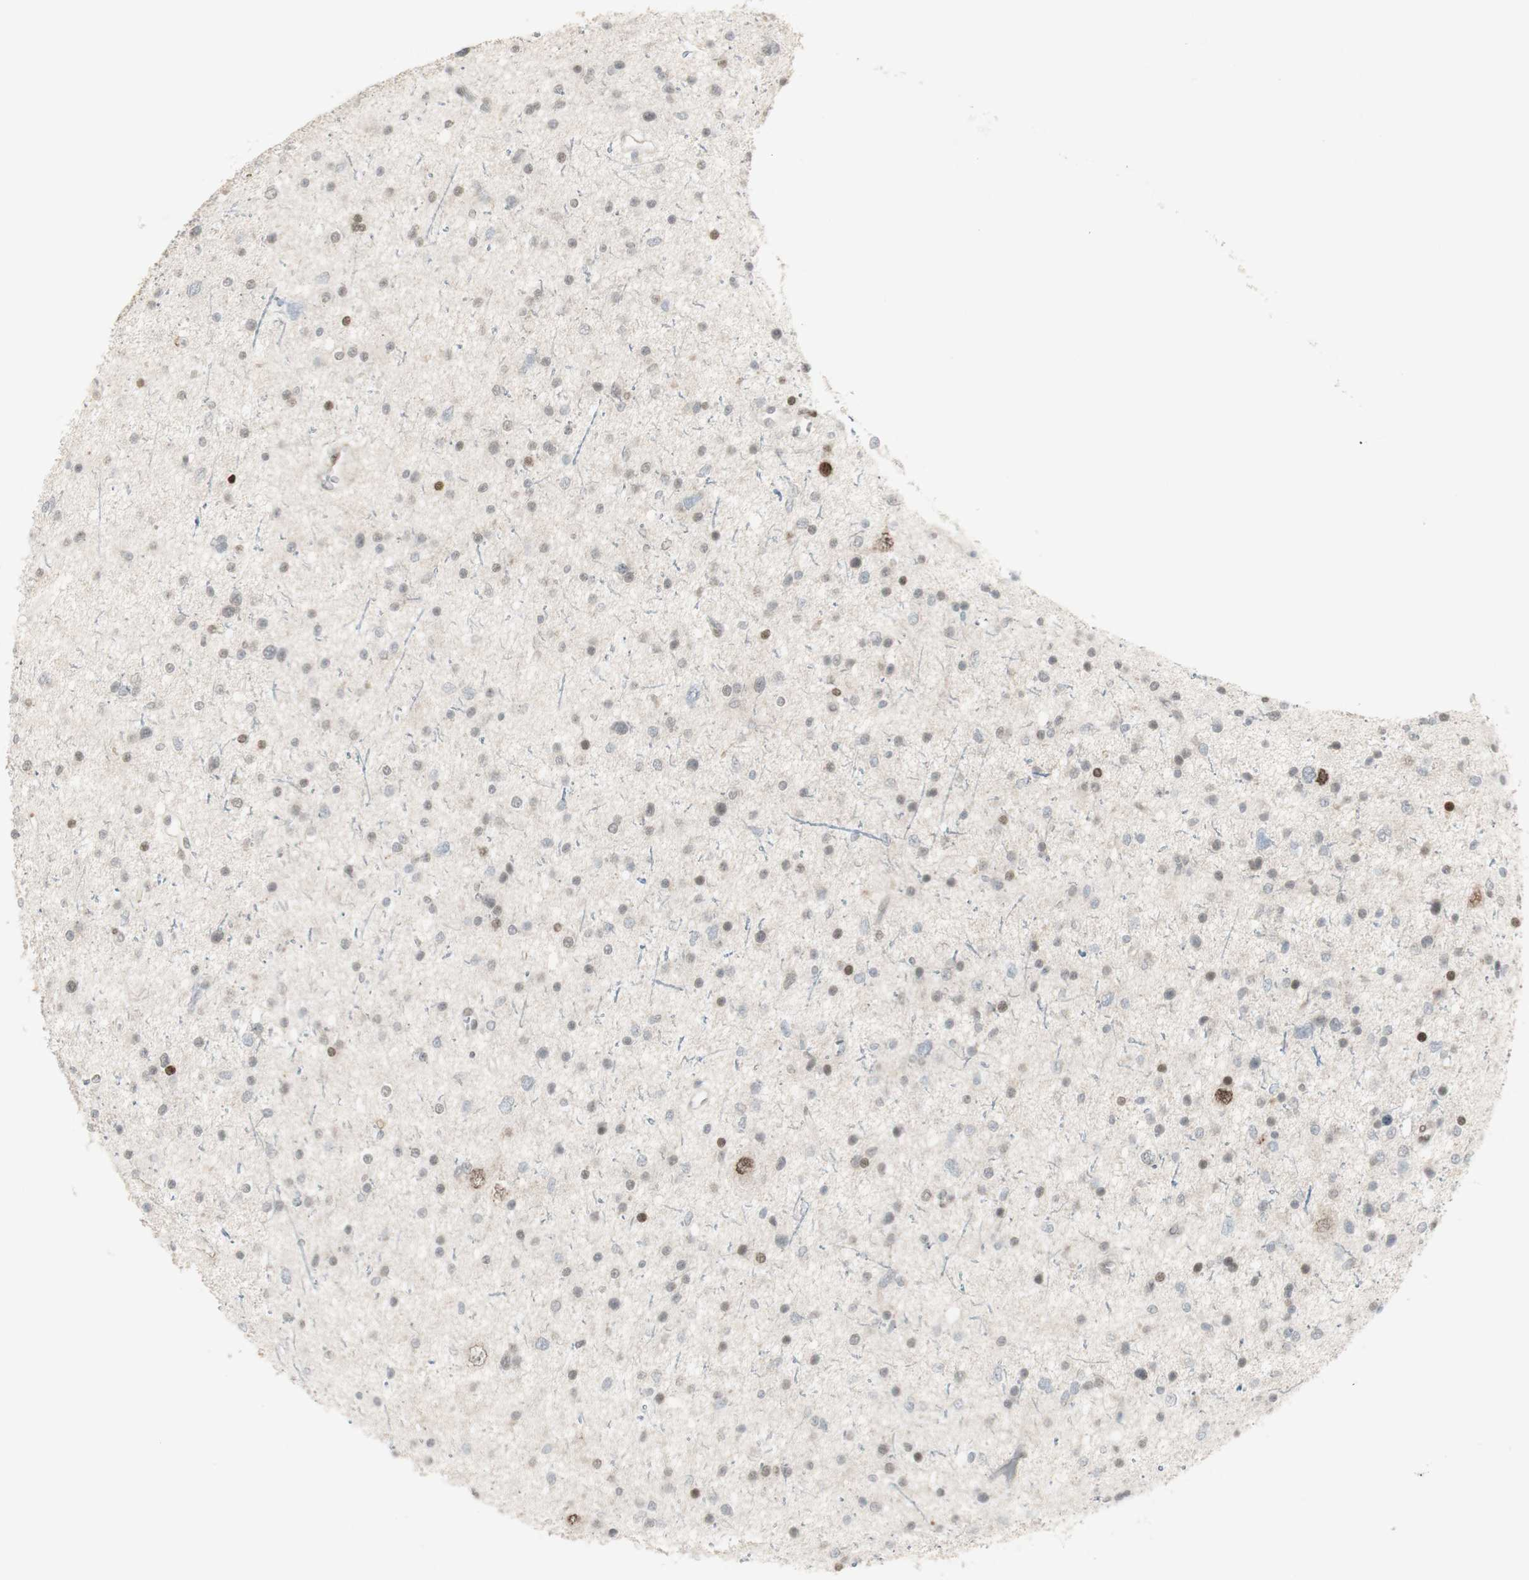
{"staining": {"intensity": "strong", "quantity": "<25%", "location": "nuclear"}, "tissue": "glioma", "cell_type": "Tumor cells", "image_type": "cancer", "snomed": [{"axis": "morphology", "description": "Glioma, malignant, Low grade"}, {"axis": "topography", "description": "Brain"}], "caption": "Protein analysis of glioma tissue reveals strong nuclear positivity in about <25% of tumor cells.", "gene": "C1orf116", "patient": {"sex": "female", "age": 37}}